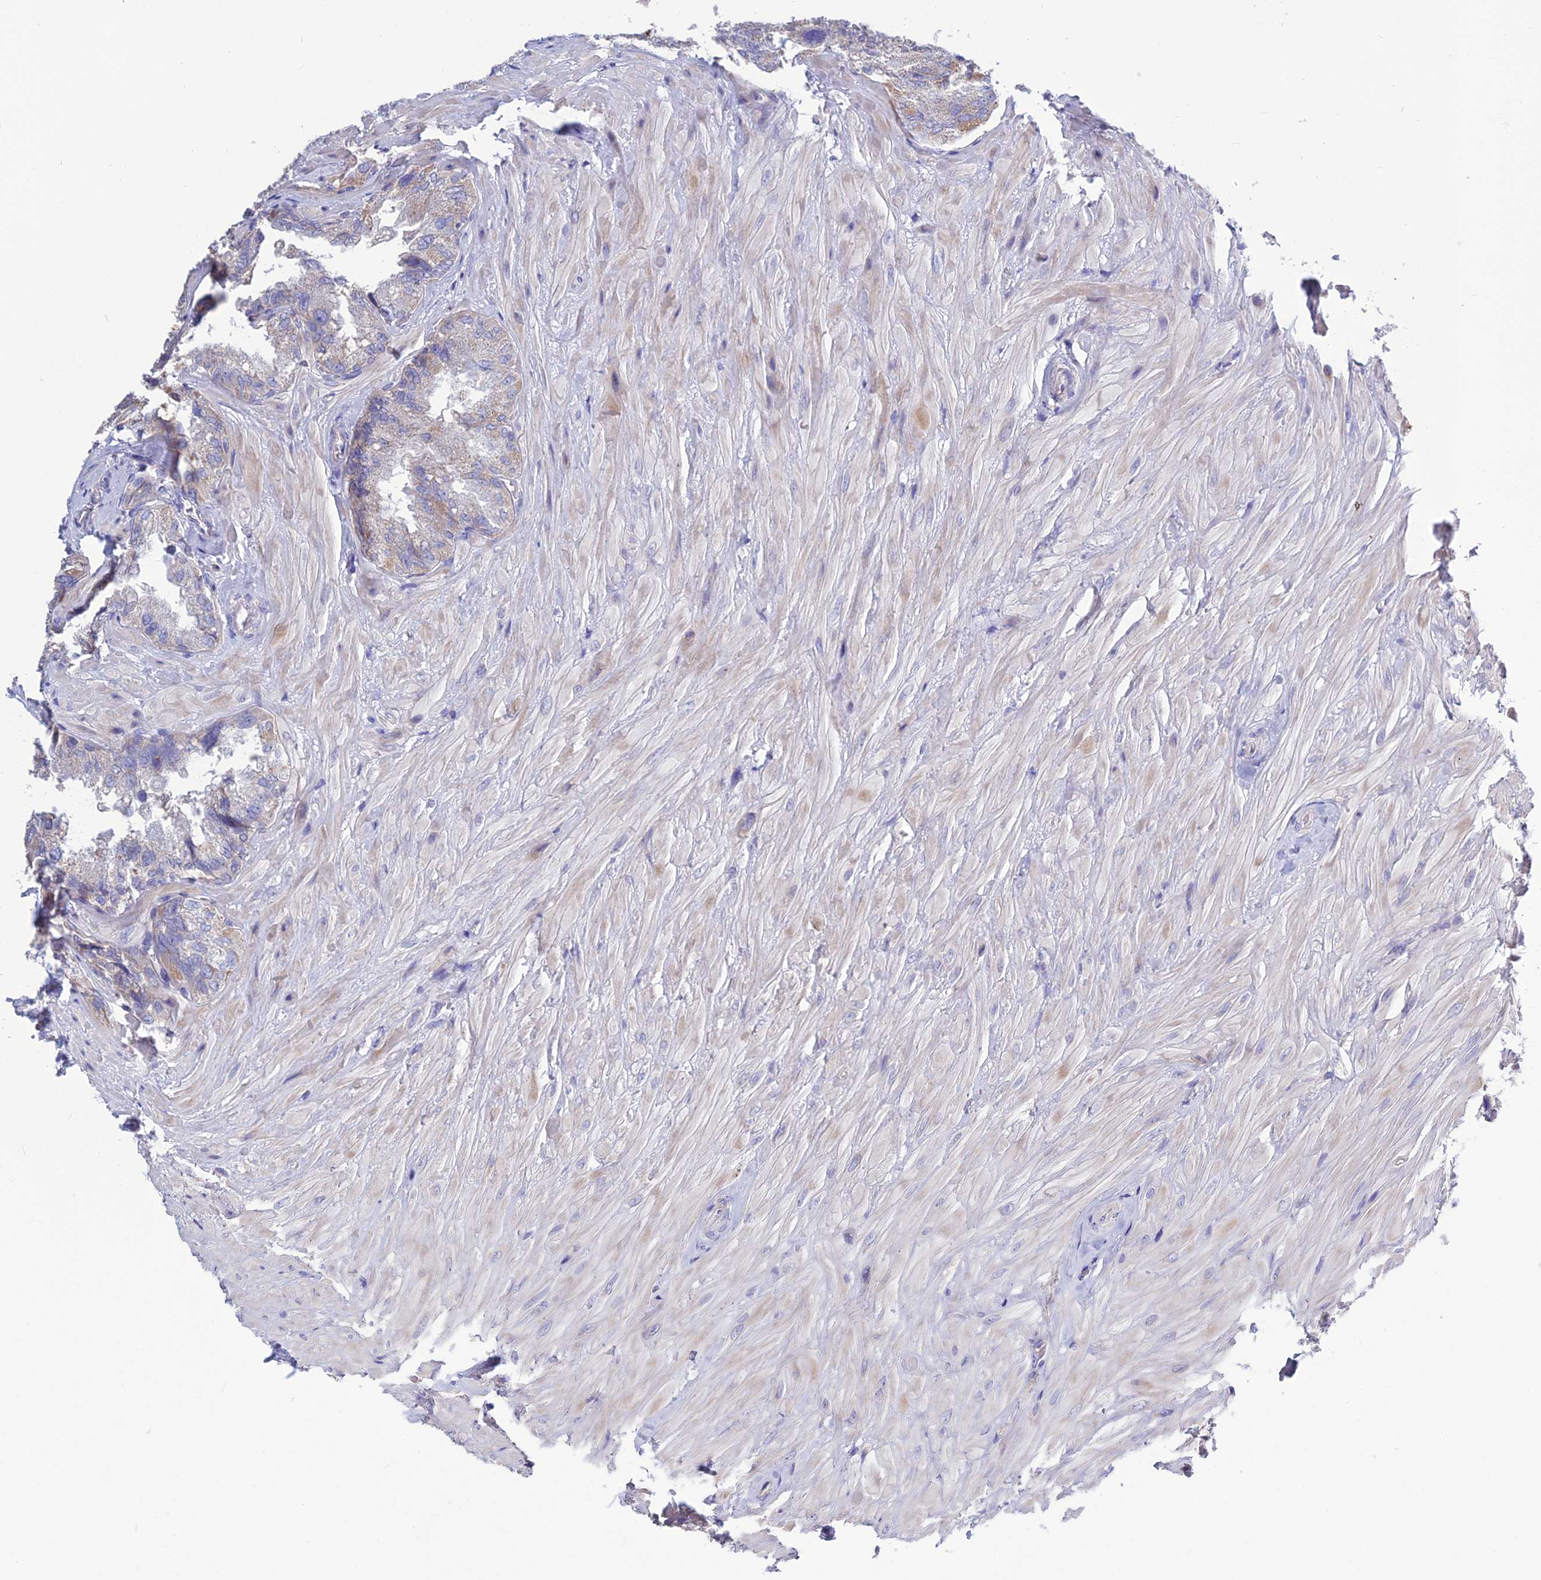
{"staining": {"intensity": "weak", "quantity": "<25%", "location": "cytoplasmic/membranous"}, "tissue": "seminal vesicle", "cell_type": "Glandular cells", "image_type": "normal", "snomed": [{"axis": "morphology", "description": "Normal tissue, NOS"}, {"axis": "topography", "description": "Prostate and seminal vesicle, NOS"}, {"axis": "topography", "description": "Prostate"}, {"axis": "topography", "description": "Seminal veicle"}], "caption": "High power microscopy photomicrograph of an immunohistochemistry photomicrograph of unremarkable seminal vesicle, revealing no significant positivity in glandular cells. The staining is performed using DAB brown chromogen with nuclei counter-stained in using hematoxylin.", "gene": "BHMT2", "patient": {"sex": "male", "age": 67}}